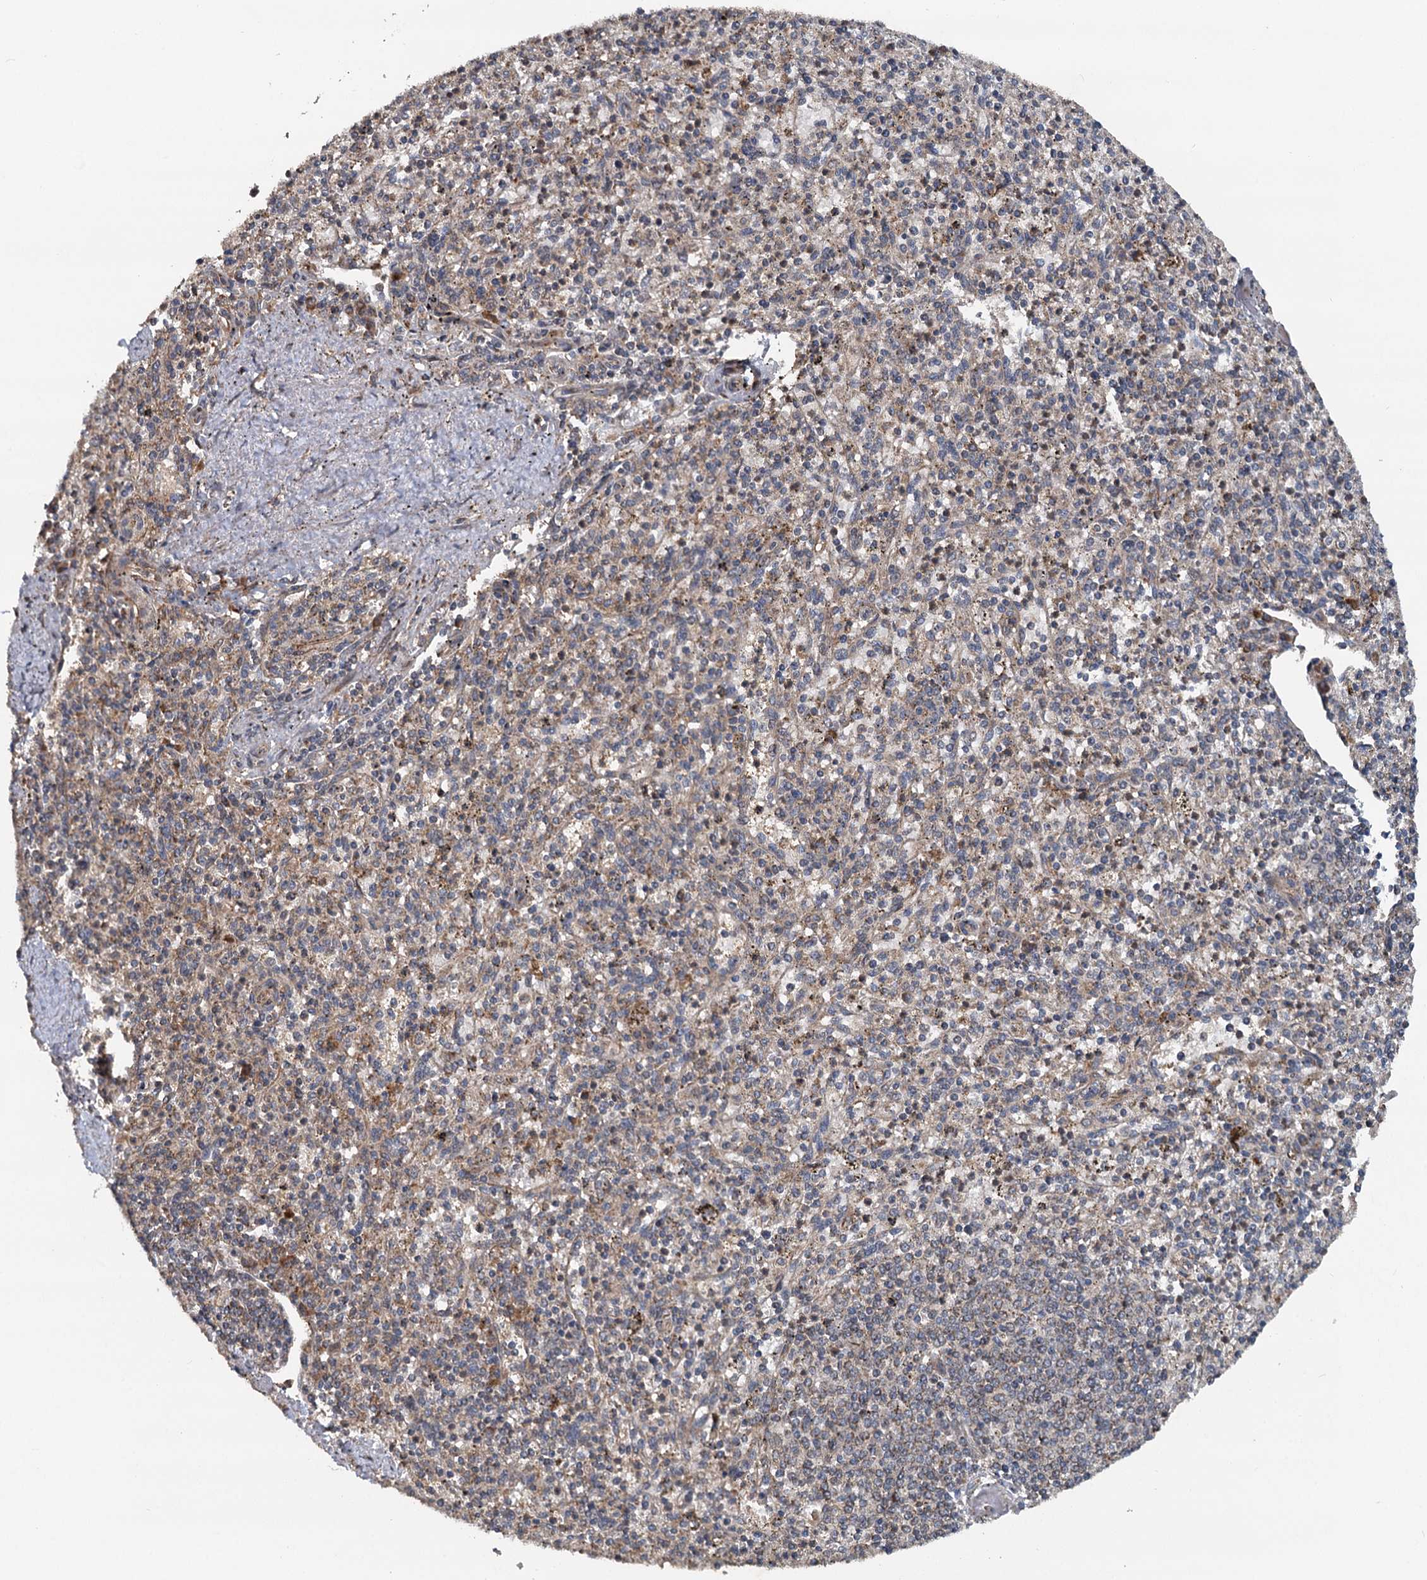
{"staining": {"intensity": "moderate", "quantity": "<25%", "location": "cytoplasmic/membranous"}, "tissue": "spleen", "cell_type": "Cells in red pulp", "image_type": "normal", "snomed": [{"axis": "morphology", "description": "Normal tissue, NOS"}, {"axis": "topography", "description": "Spleen"}], "caption": "A high-resolution micrograph shows immunohistochemistry staining of benign spleen, which shows moderate cytoplasmic/membranous staining in about <25% of cells in red pulp.", "gene": "LRRK2", "patient": {"sex": "male", "age": 72}}